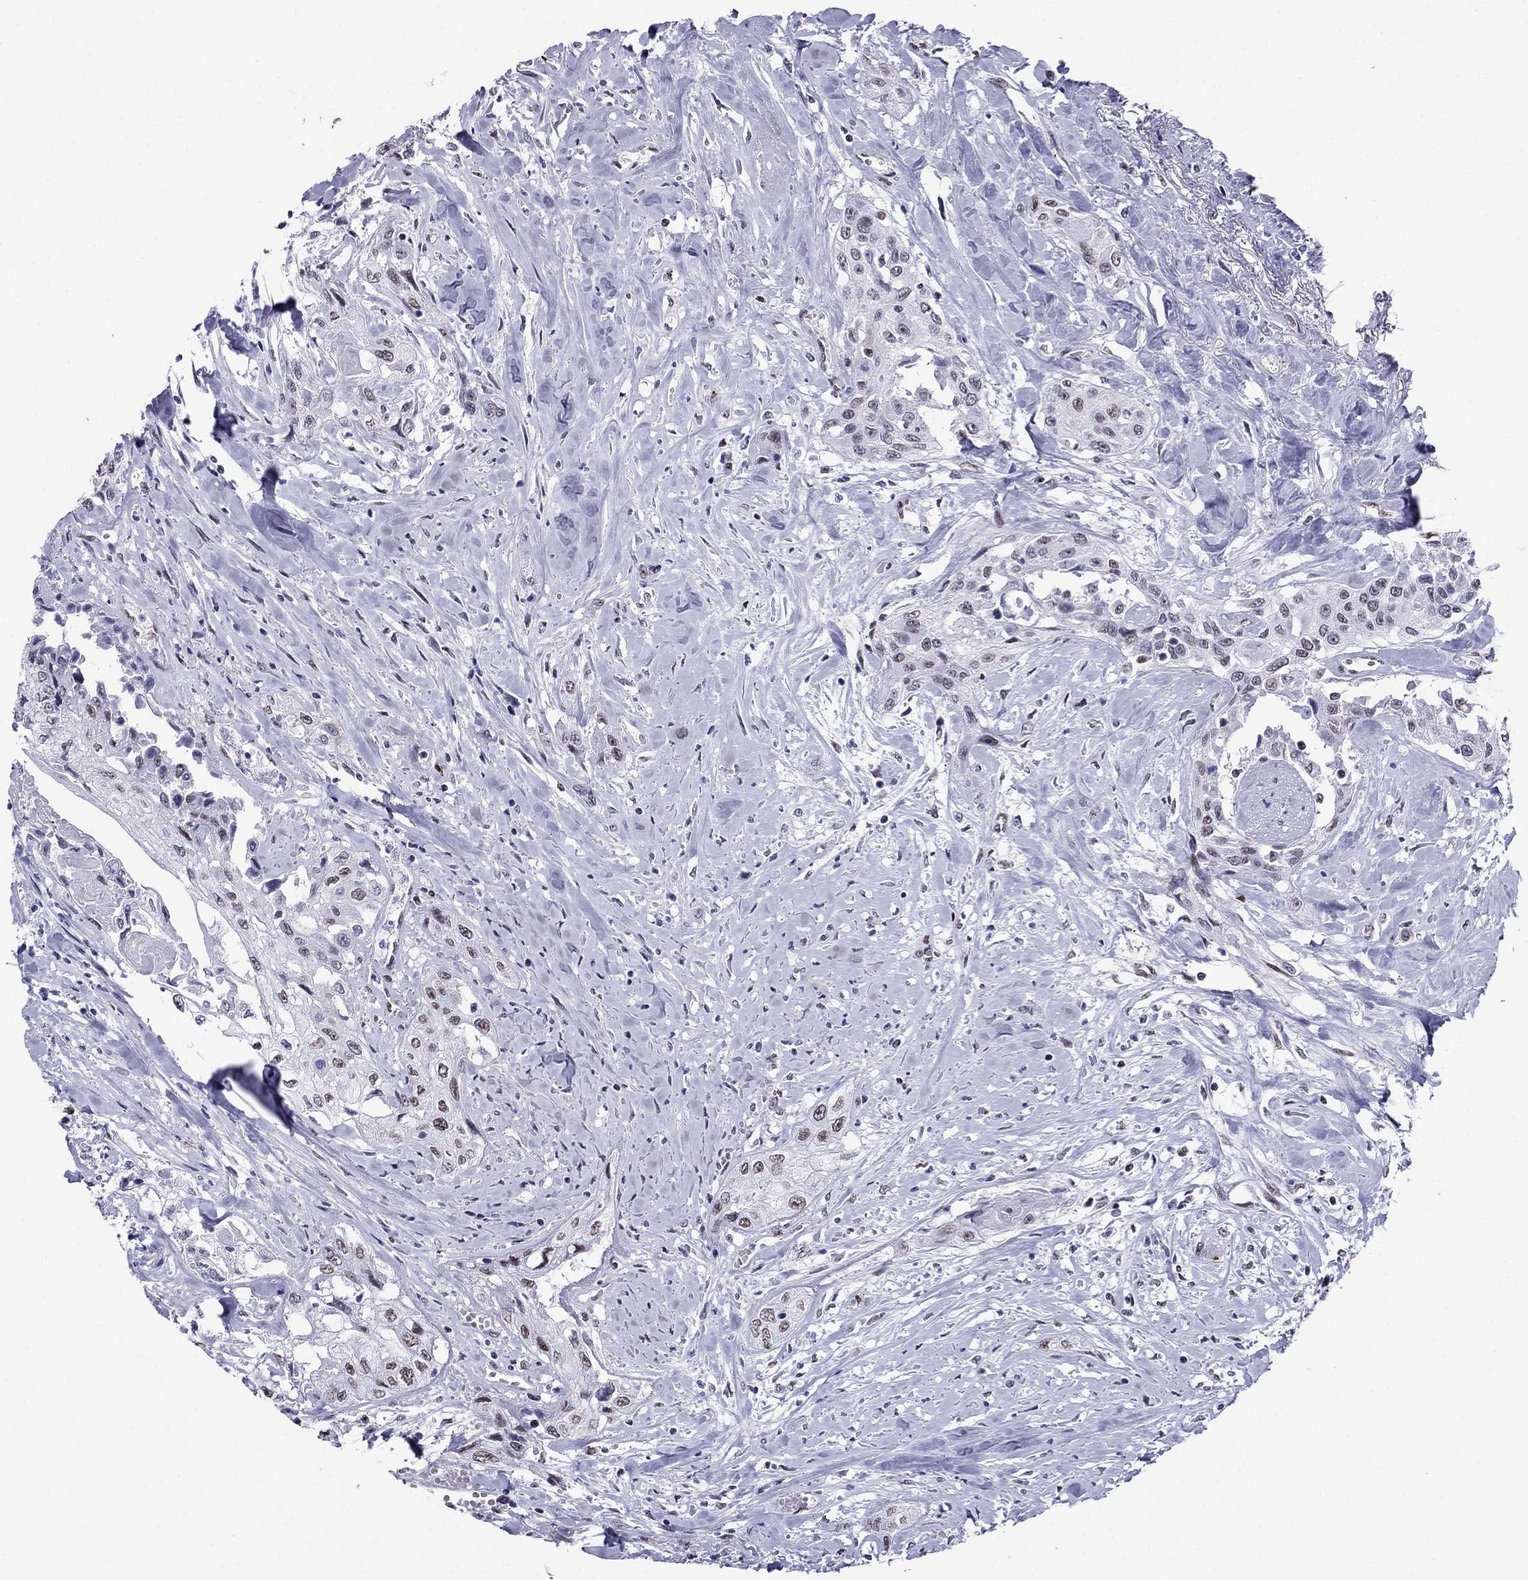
{"staining": {"intensity": "weak", "quantity": "<25%", "location": "nuclear"}, "tissue": "head and neck cancer", "cell_type": "Tumor cells", "image_type": "cancer", "snomed": [{"axis": "morphology", "description": "Normal tissue, NOS"}, {"axis": "morphology", "description": "Squamous cell carcinoma, NOS"}, {"axis": "topography", "description": "Oral tissue"}, {"axis": "topography", "description": "Peripheral nerve tissue"}, {"axis": "topography", "description": "Head-Neck"}], "caption": "Protein analysis of head and neck cancer (squamous cell carcinoma) shows no significant staining in tumor cells.", "gene": "PPM1G", "patient": {"sex": "female", "age": 59}}